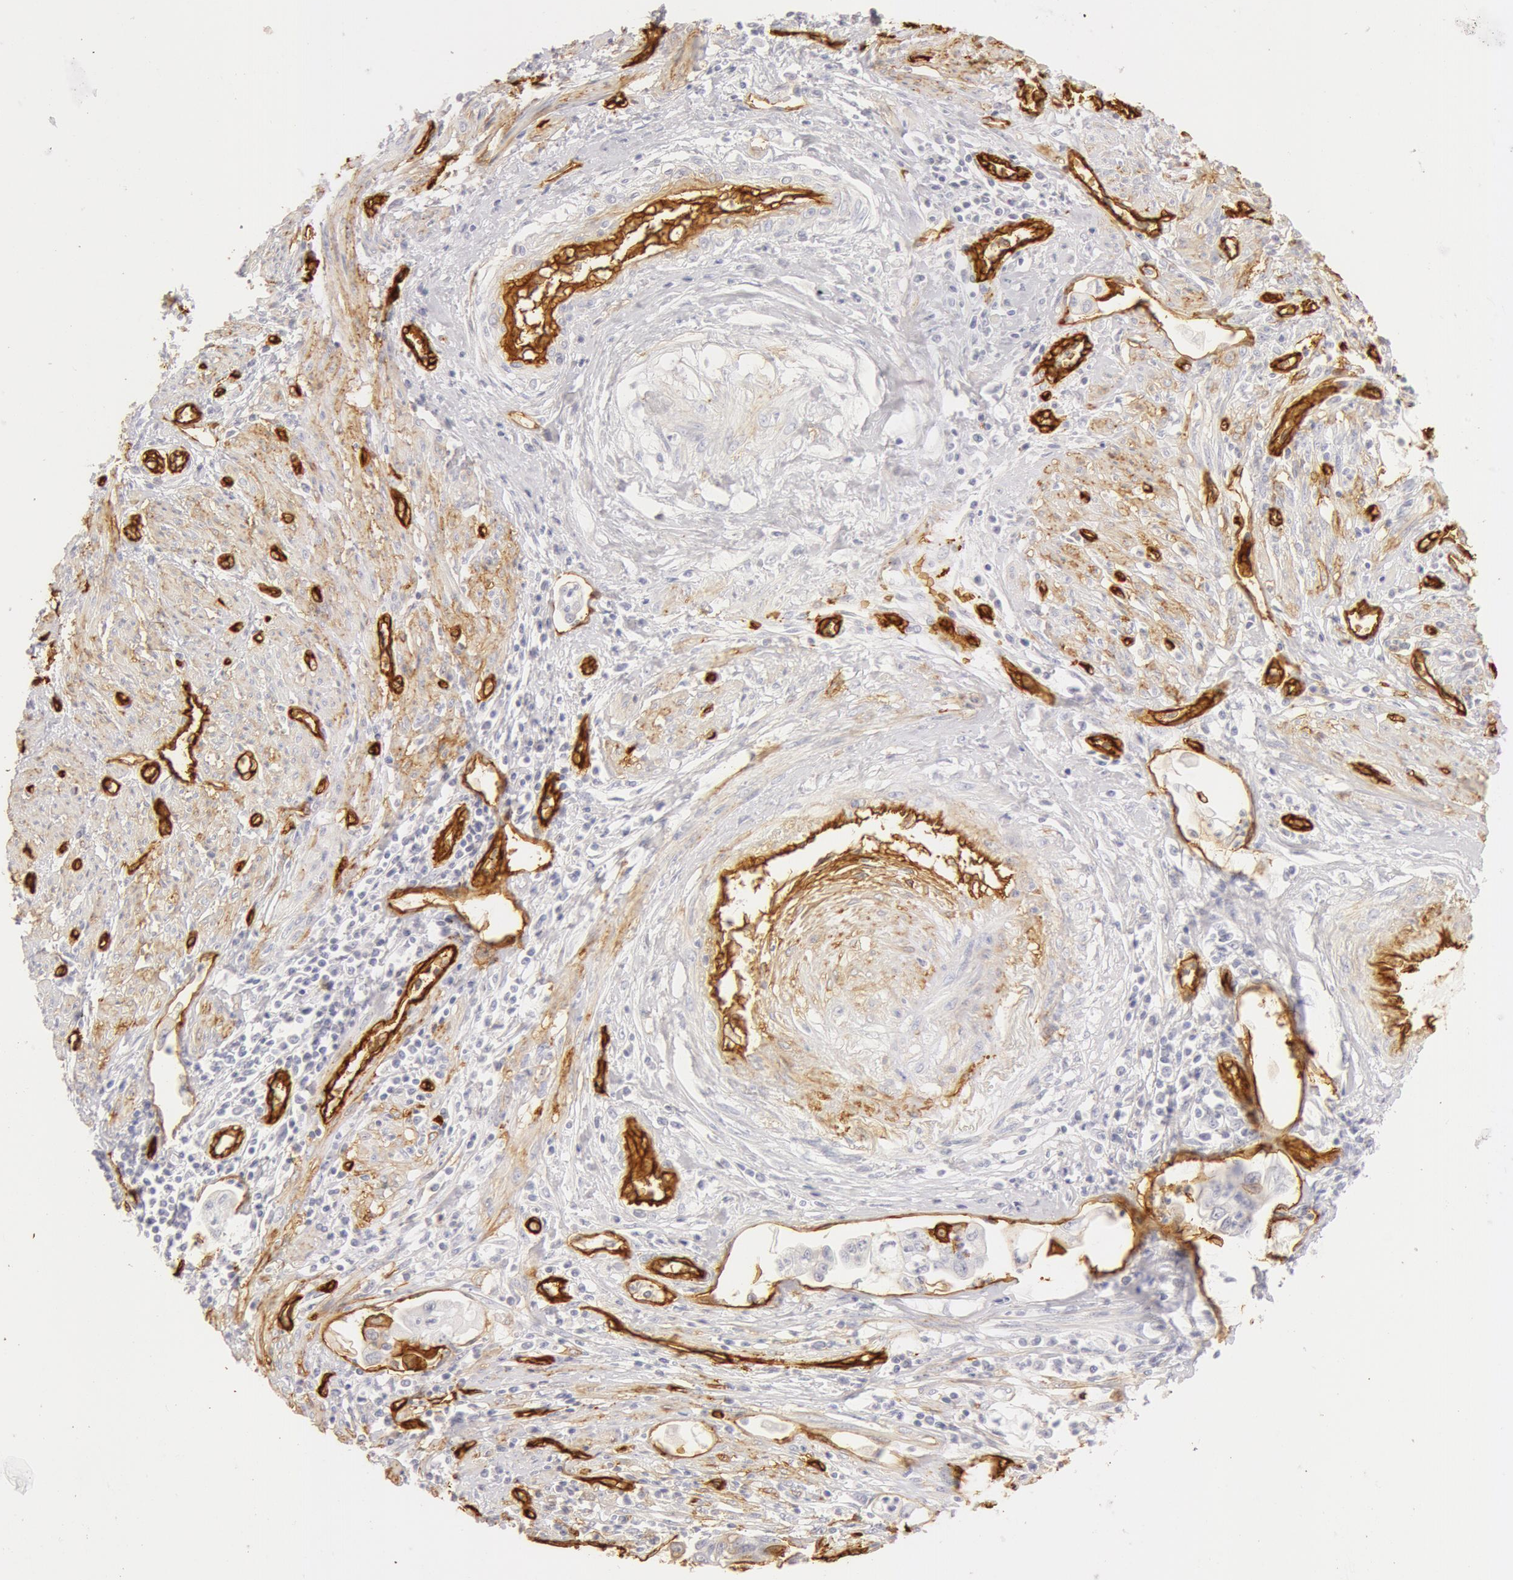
{"staining": {"intensity": "negative", "quantity": "none", "location": "none"}, "tissue": "endometrial cancer", "cell_type": "Tumor cells", "image_type": "cancer", "snomed": [{"axis": "morphology", "description": "Adenocarcinoma, NOS"}, {"axis": "topography", "description": "Endometrium"}], "caption": "IHC image of neoplastic tissue: human adenocarcinoma (endometrial) stained with DAB exhibits no significant protein positivity in tumor cells. (DAB immunohistochemistry, high magnification).", "gene": "AQP1", "patient": {"sex": "female", "age": 75}}